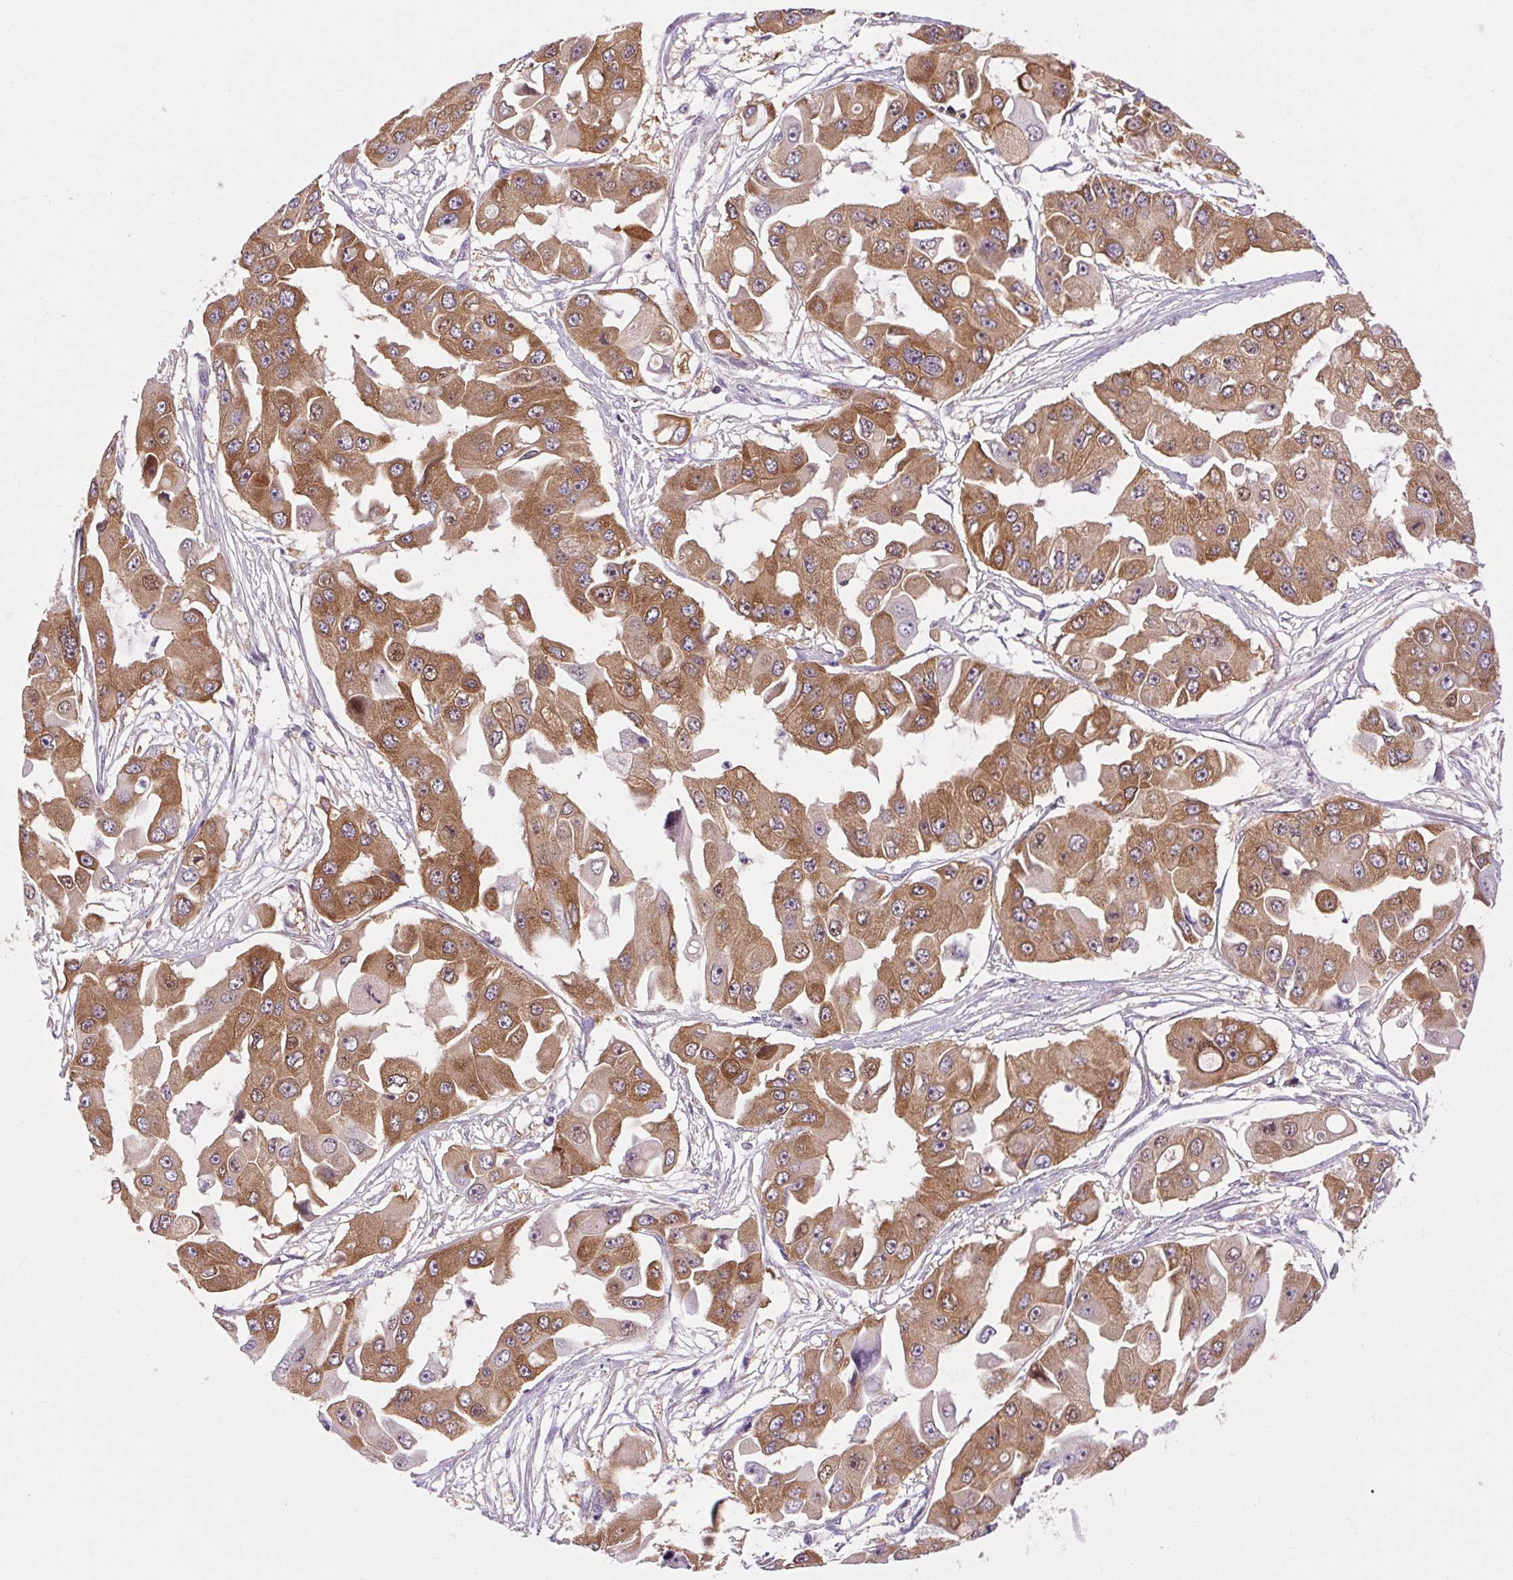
{"staining": {"intensity": "moderate", "quantity": ">75%", "location": "cytoplasmic/membranous"}, "tissue": "ovarian cancer", "cell_type": "Tumor cells", "image_type": "cancer", "snomed": [{"axis": "morphology", "description": "Cystadenocarcinoma, serous, NOS"}, {"axis": "topography", "description": "Ovary"}], "caption": "Moderate cytoplasmic/membranous staining is seen in approximately >75% of tumor cells in ovarian serous cystadenocarcinoma. Using DAB (3,3'-diaminobenzidine) (brown) and hematoxylin (blue) stains, captured at high magnification using brightfield microscopy.", "gene": "SOWAHC", "patient": {"sex": "female", "age": 56}}